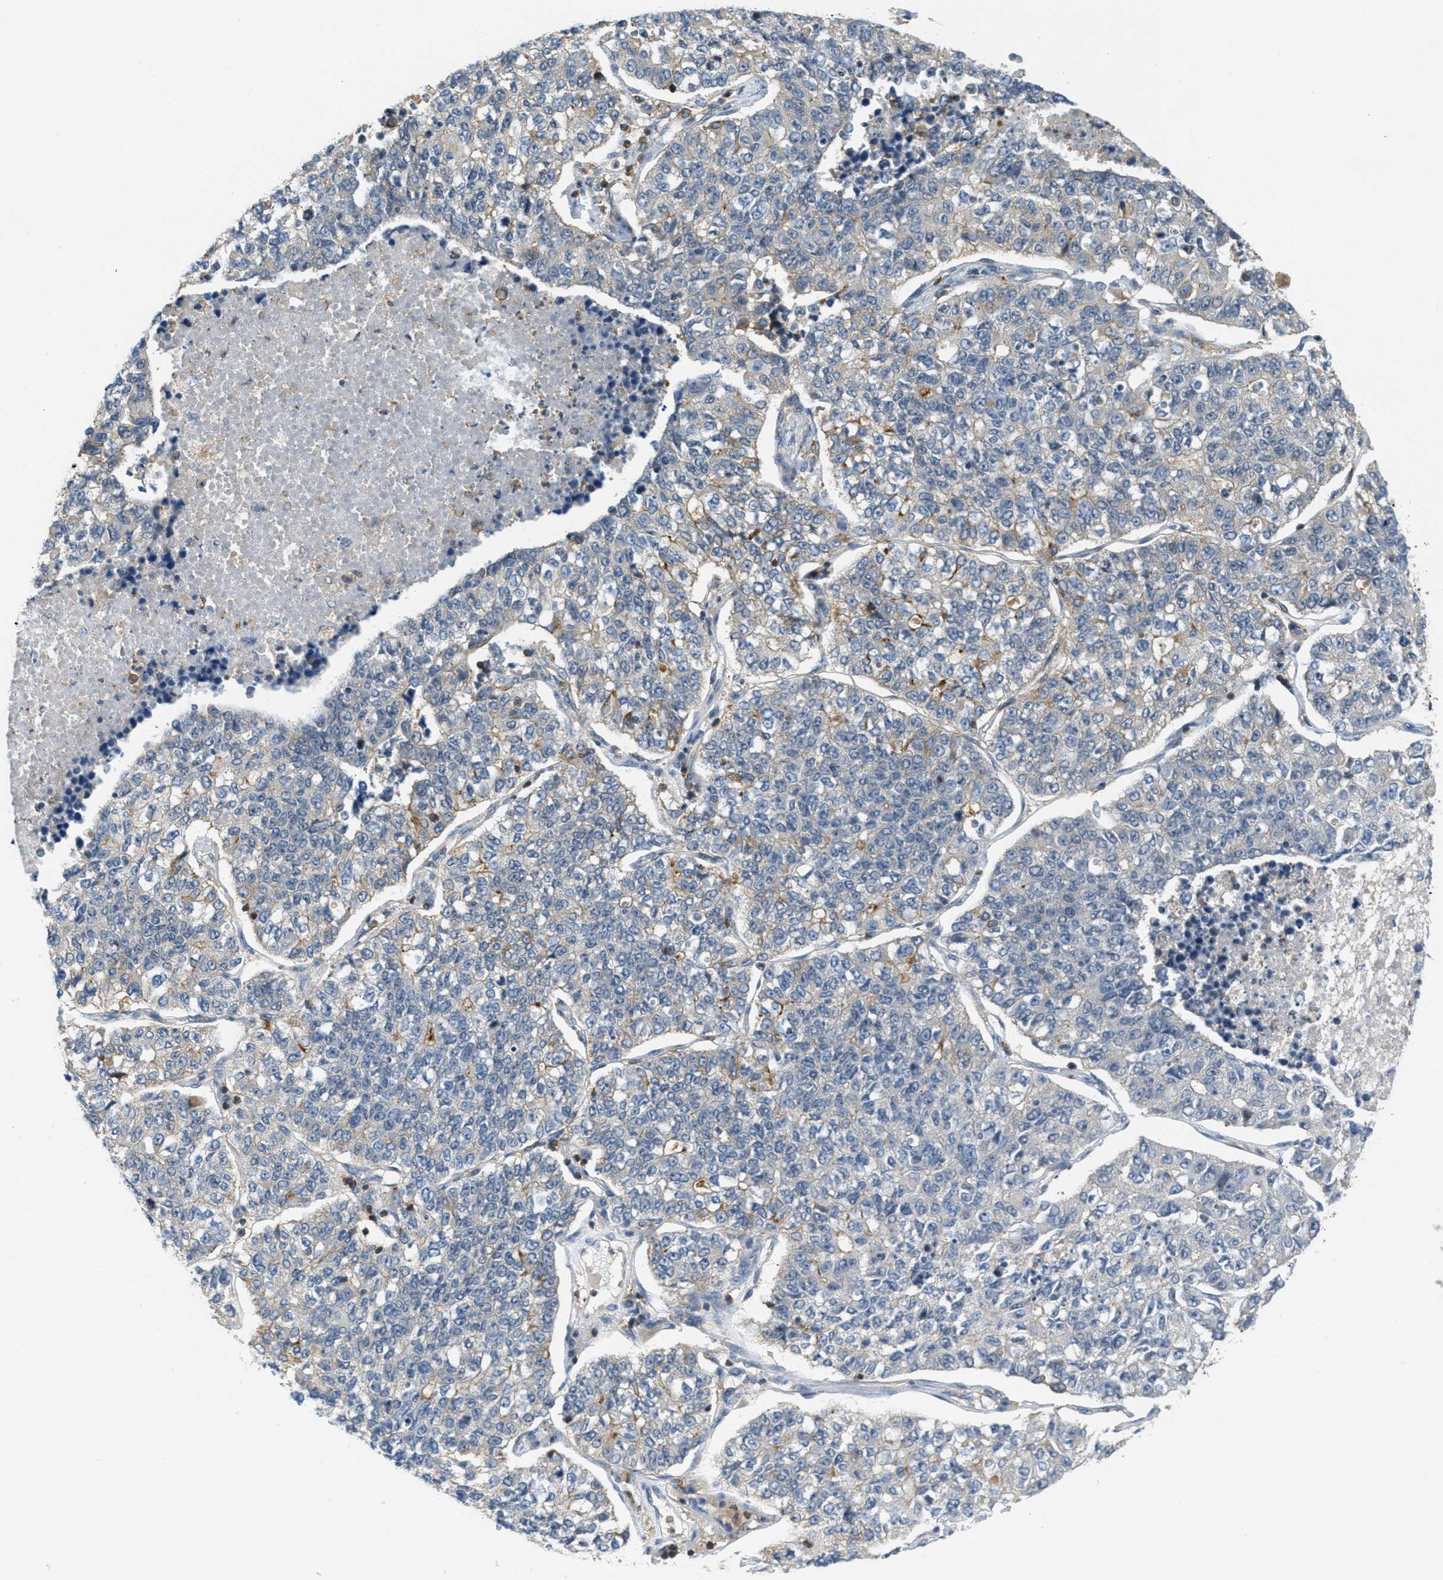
{"staining": {"intensity": "weak", "quantity": "<25%", "location": "cytoplasmic/membranous"}, "tissue": "lung cancer", "cell_type": "Tumor cells", "image_type": "cancer", "snomed": [{"axis": "morphology", "description": "Adenocarcinoma, NOS"}, {"axis": "topography", "description": "Lung"}], "caption": "This is an immunohistochemistry micrograph of adenocarcinoma (lung). There is no positivity in tumor cells.", "gene": "GRIK2", "patient": {"sex": "male", "age": 49}}